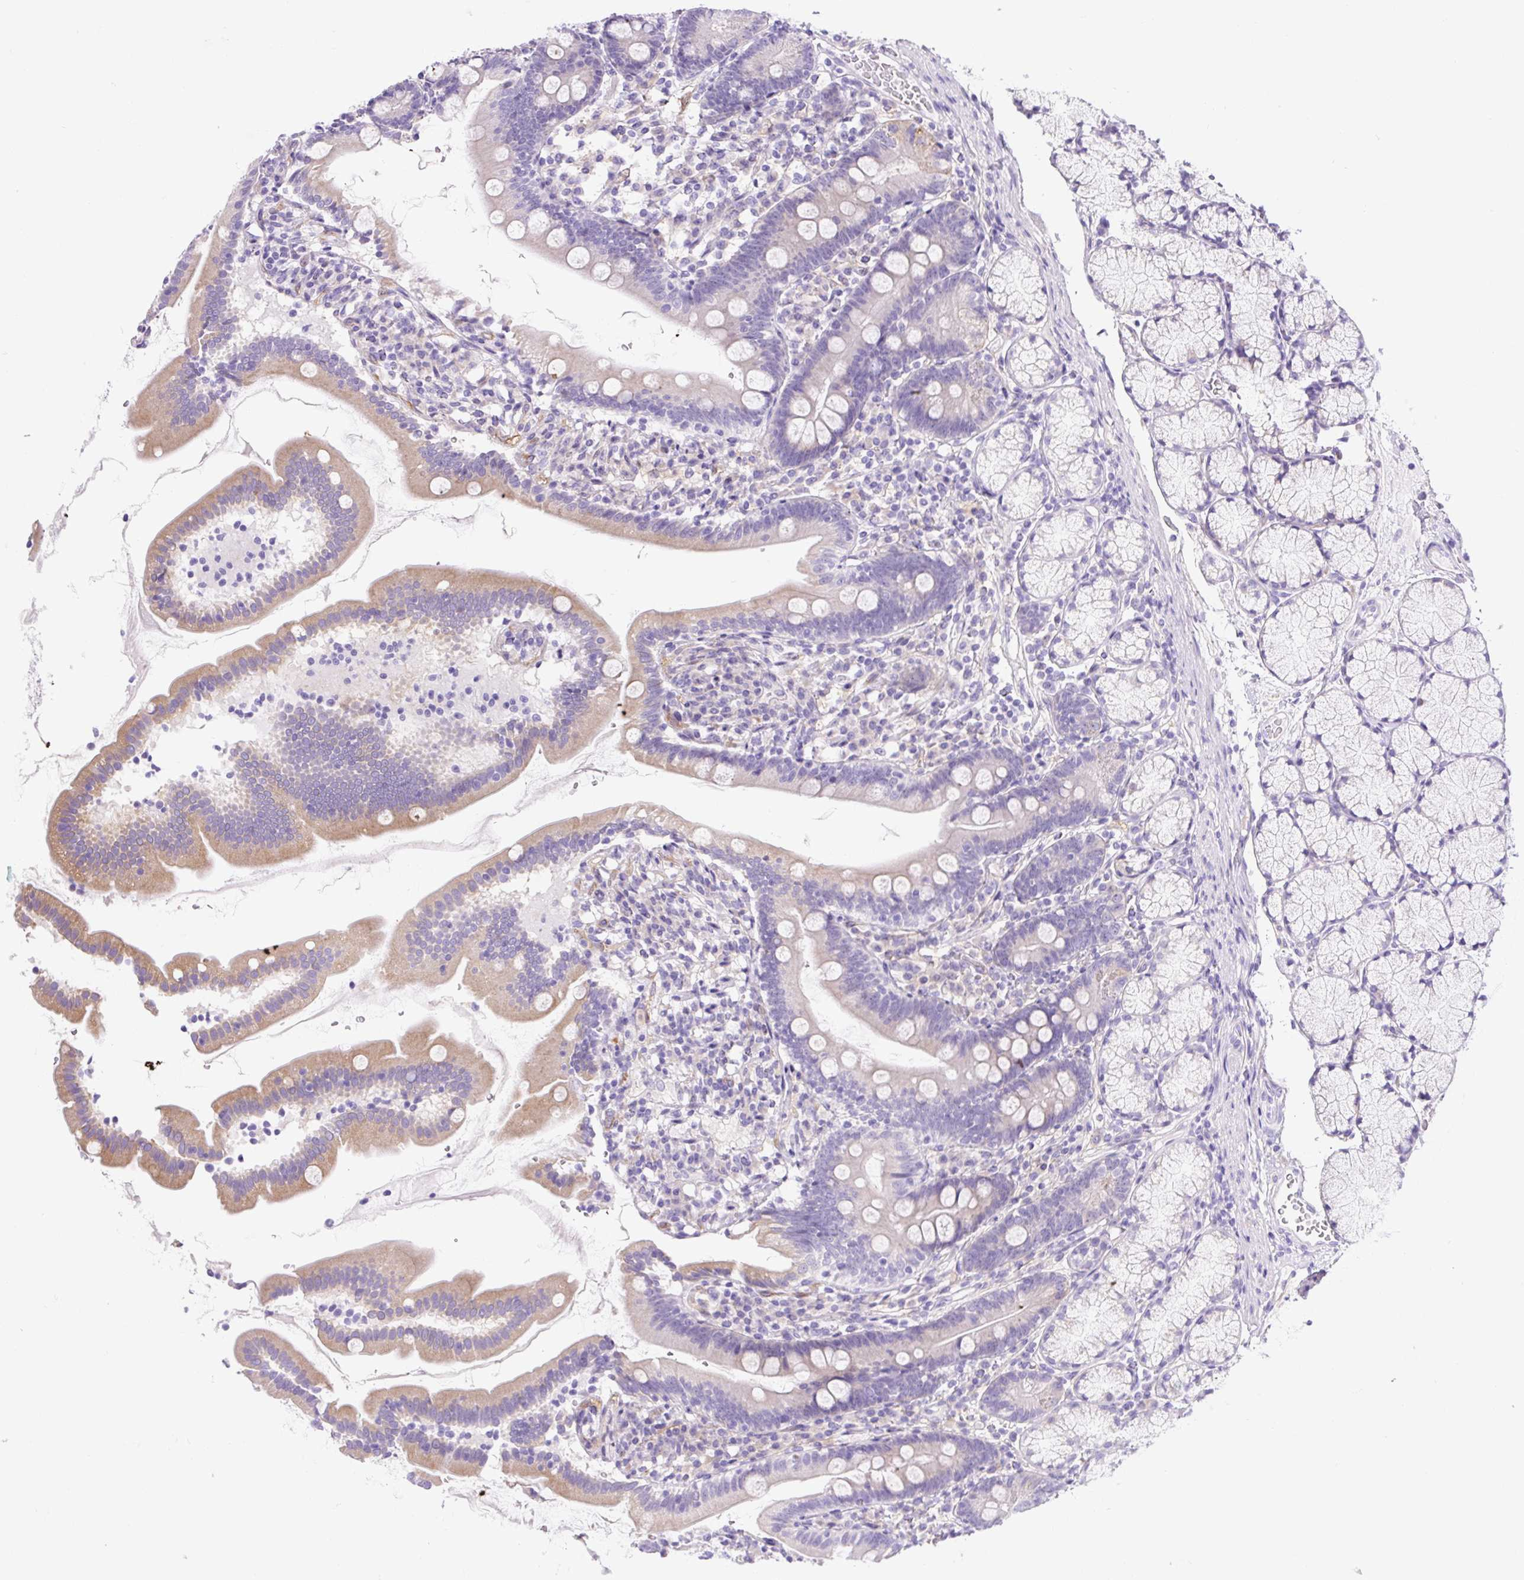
{"staining": {"intensity": "weak", "quantity": "25%-75%", "location": "cytoplasmic/membranous"}, "tissue": "duodenum", "cell_type": "Glandular cells", "image_type": "normal", "snomed": [{"axis": "morphology", "description": "Normal tissue, NOS"}, {"axis": "topography", "description": "Duodenum"}], "caption": "IHC of benign human duodenum displays low levels of weak cytoplasmic/membranous positivity in about 25%-75% of glandular cells.", "gene": "ASB4", "patient": {"sex": "female", "age": 67}}